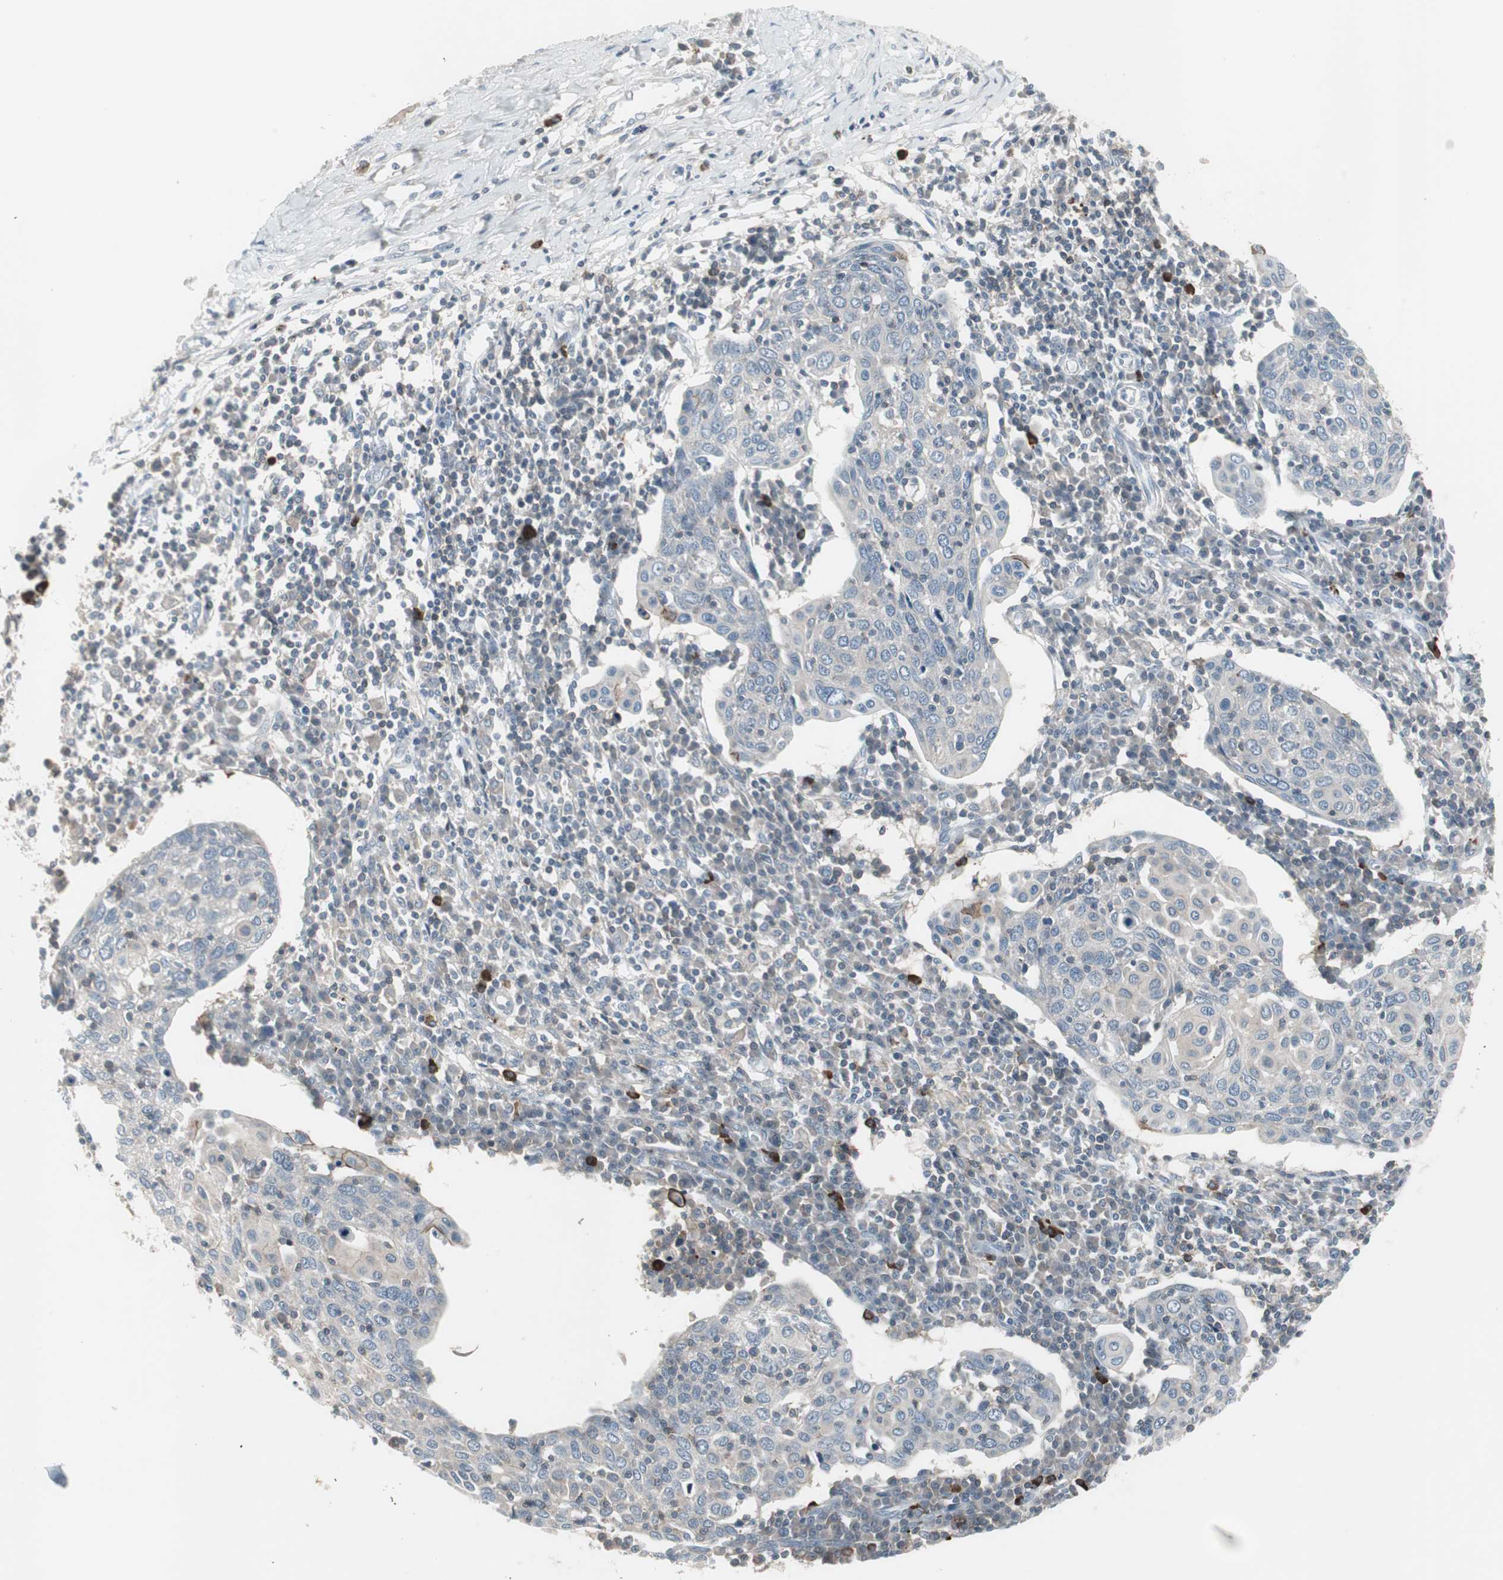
{"staining": {"intensity": "weak", "quantity": "<25%", "location": "cytoplasmic/membranous"}, "tissue": "cervical cancer", "cell_type": "Tumor cells", "image_type": "cancer", "snomed": [{"axis": "morphology", "description": "Squamous cell carcinoma, NOS"}, {"axis": "topography", "description": "Cervix"}], "caption": "DAB (3,3'-diaminobenzidine) immunohistochemical staining of cervical cancer (squamous cell carcinoma) shows no significant expression in tumor cells.", "gene": "ZSCAN32", "patient": {"sex": "female", "age": 40}}